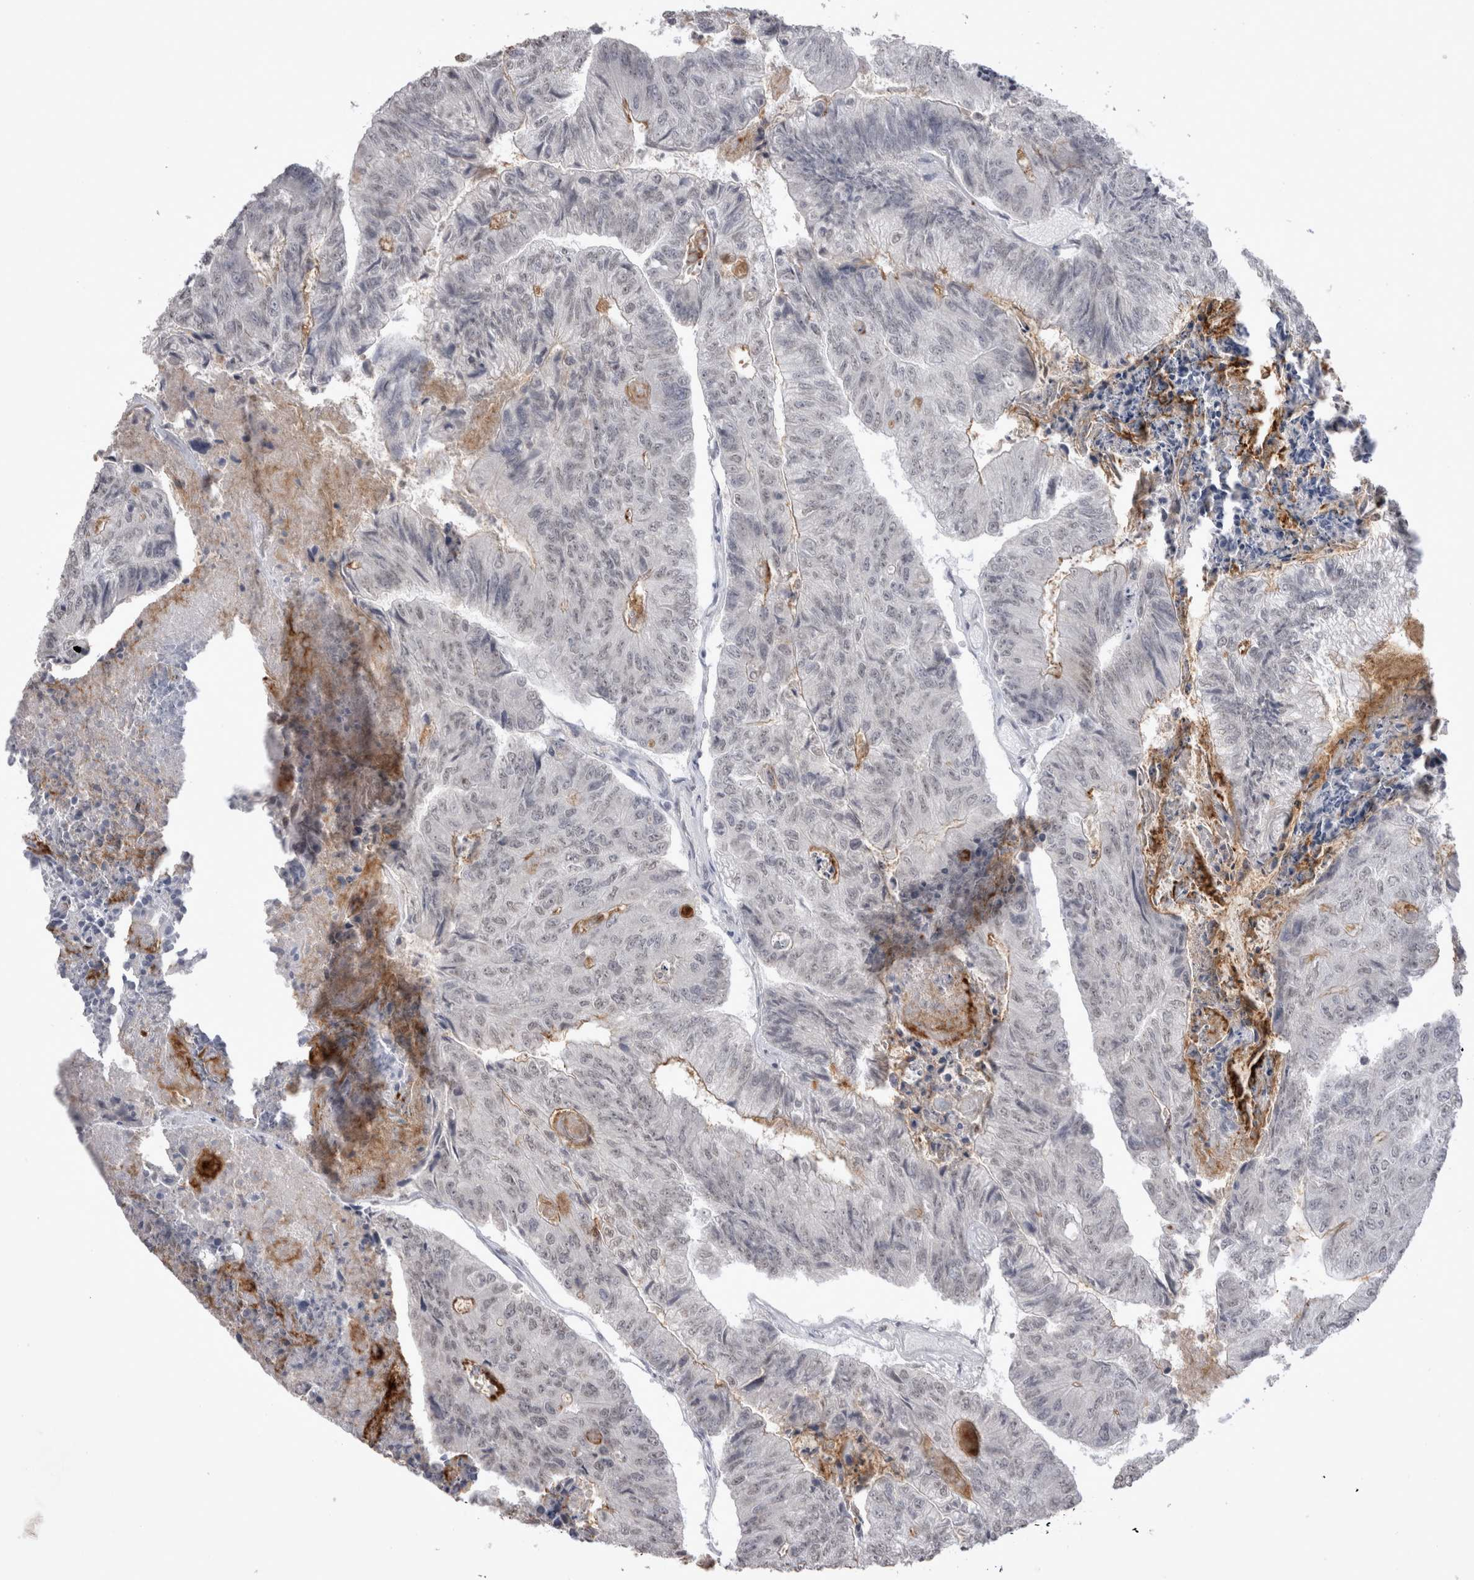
{"staining": {"intensity": "moderate", "quantity": "<25%", "location": "cytoplasmic/membranous"}, "tissue": "colorectal cancer", "cell_type": "Tumor cells", "image_type": "cancer", "snomed": [{"axis": "morphology", "description": "Adenocarcinoma, NOS"}, {"axis": "topography", "description": "Colon"}], "caption": "DAB immunohistochemical staining of human colorectal cancer reveals moderate cytoplasmic/membranous protein expression in about <25% of tumor cells.", "gene": "DDX4", "patient": {"sex": "female", "age": 67}}